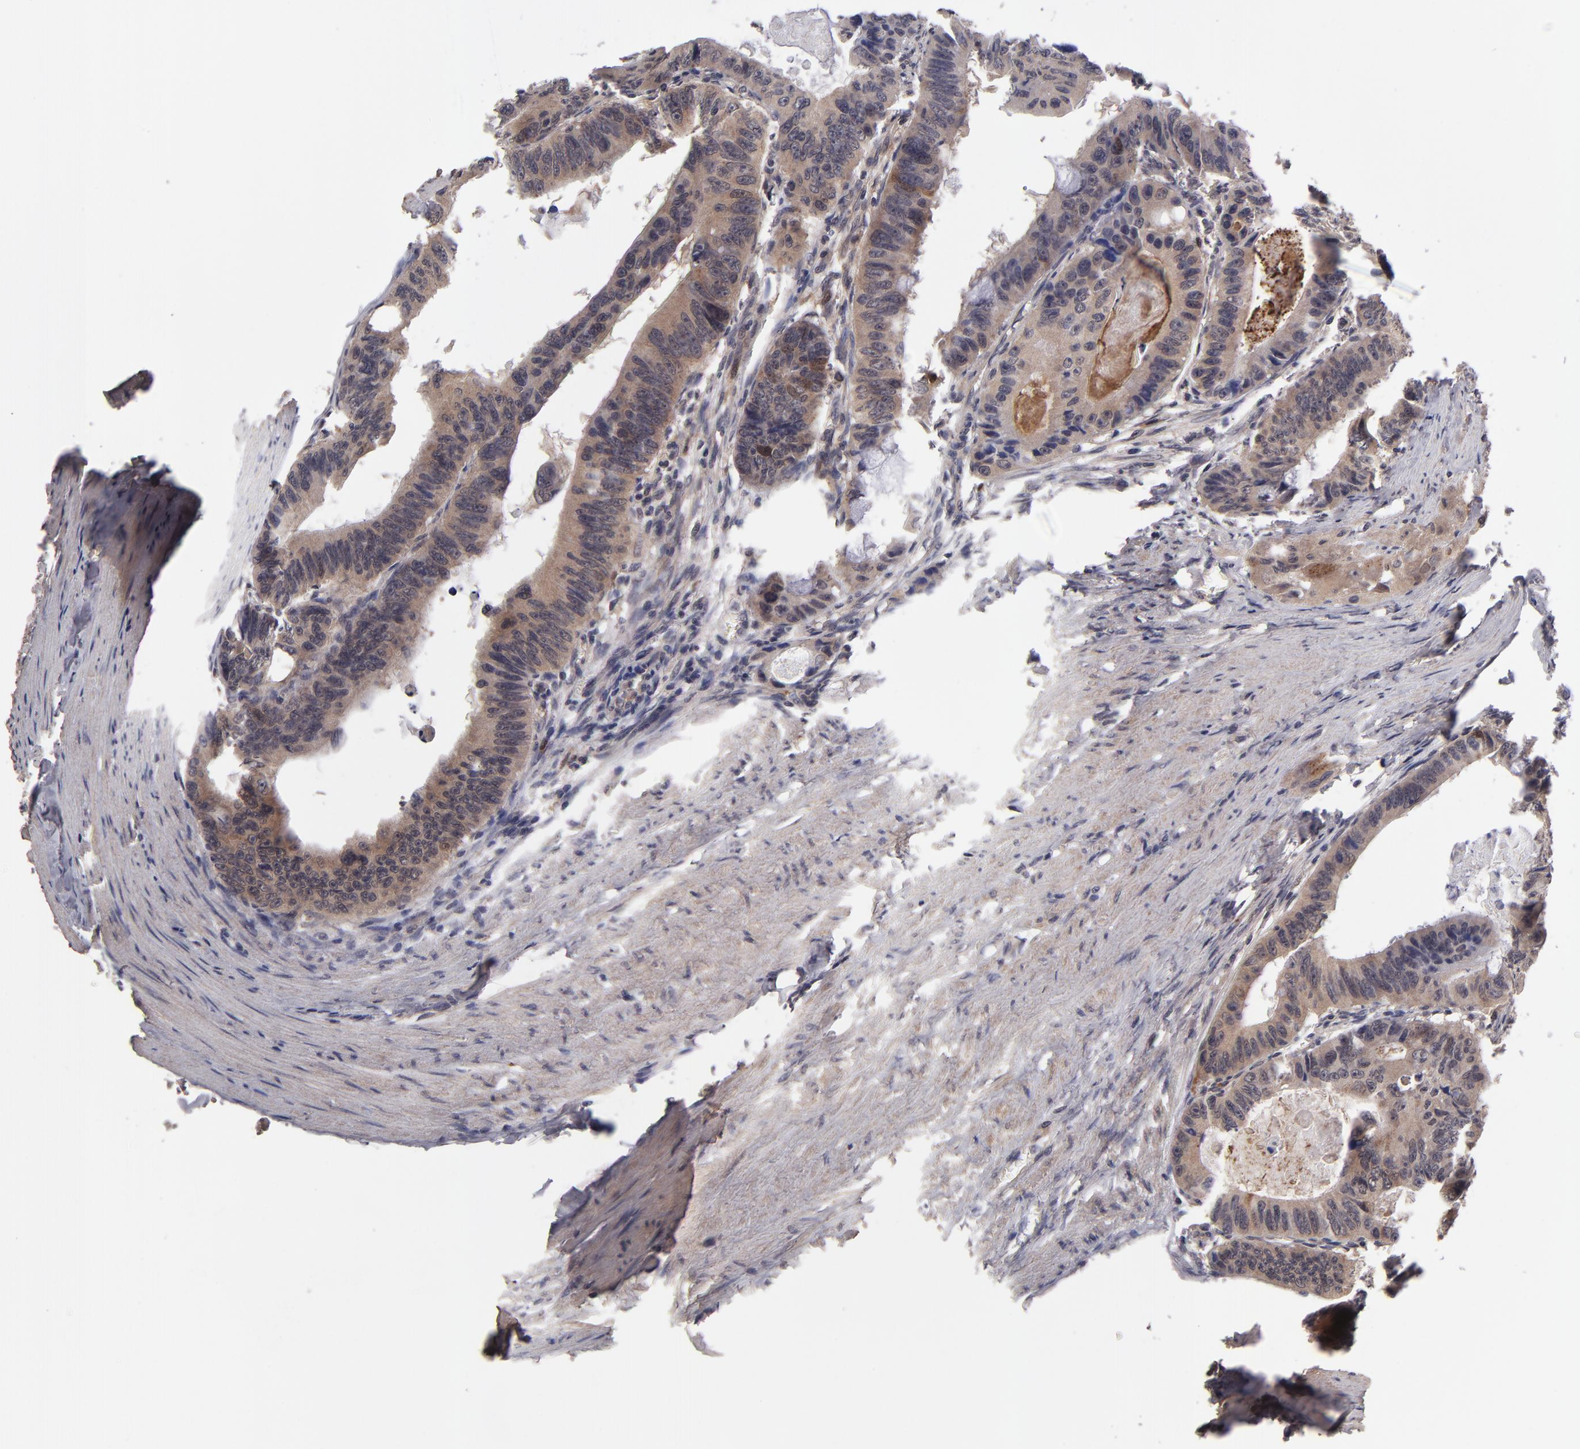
{"staining": {"intensity": "moderate", "quantity": ">75%", "location": "cytoplasmic/membranous"}, "tissue": "colorectal cancer", "cell_type": "Tumor cells", "image_type": "cancer", "snomed": [{"axis": "morphology", "description": "Adenocarcinoma, NOS"}, {"axis": "topography", "description": "Colon"}], "caption": "Immunohistochemistry (IHC) of human colorectal adenocarcinoma displays medium levels of moderate cytoplasmic/membranous positivity in approximately >75% of tumor cells.", "gene": "TYMS", "patient": {"sex": "female", "age": 55}}